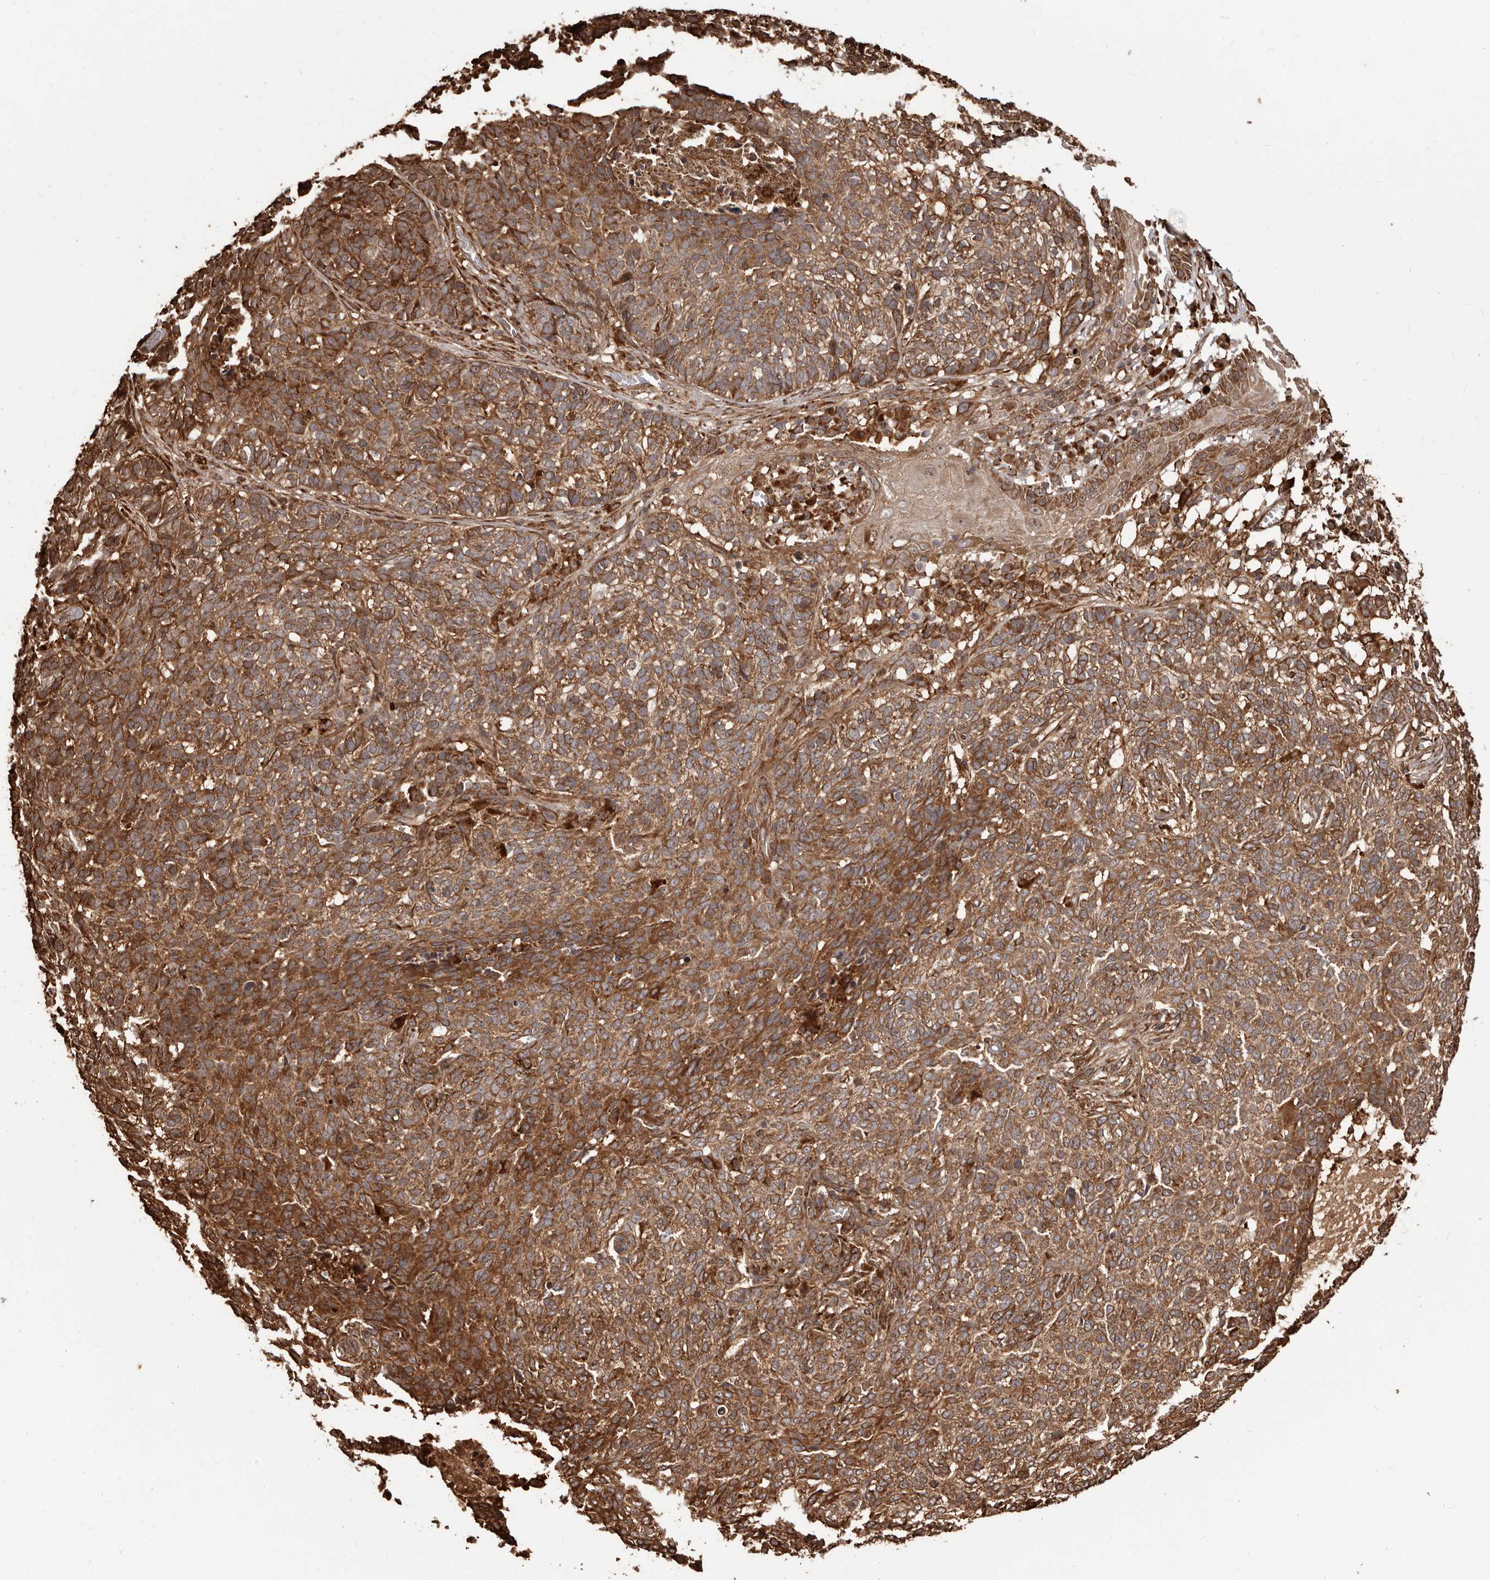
{"staining": {"intensity": "strong", "quantity": ">75%", "location": "cytoplasmic/membranous"}, "tissue": "skin cancer", "cell_type": "Tumor cells", "image_type": "cancer", "snomed": [{"axis": "morphology", "description": "Basal cell carcinoma"}, {"axis": "topography", "description": "Skin"}], "caption": "Protein staining displays strong cytoplasmic/membranous staining in approximately >75% of tumor cells in basal cell carcinoma (skin). (Stains: DAB in brown, nuclei in blue, Microscopy: brightfield microscopy at high magnification).", "gene": "MTO1", "patient": {"sex": "male", "age": 85}}